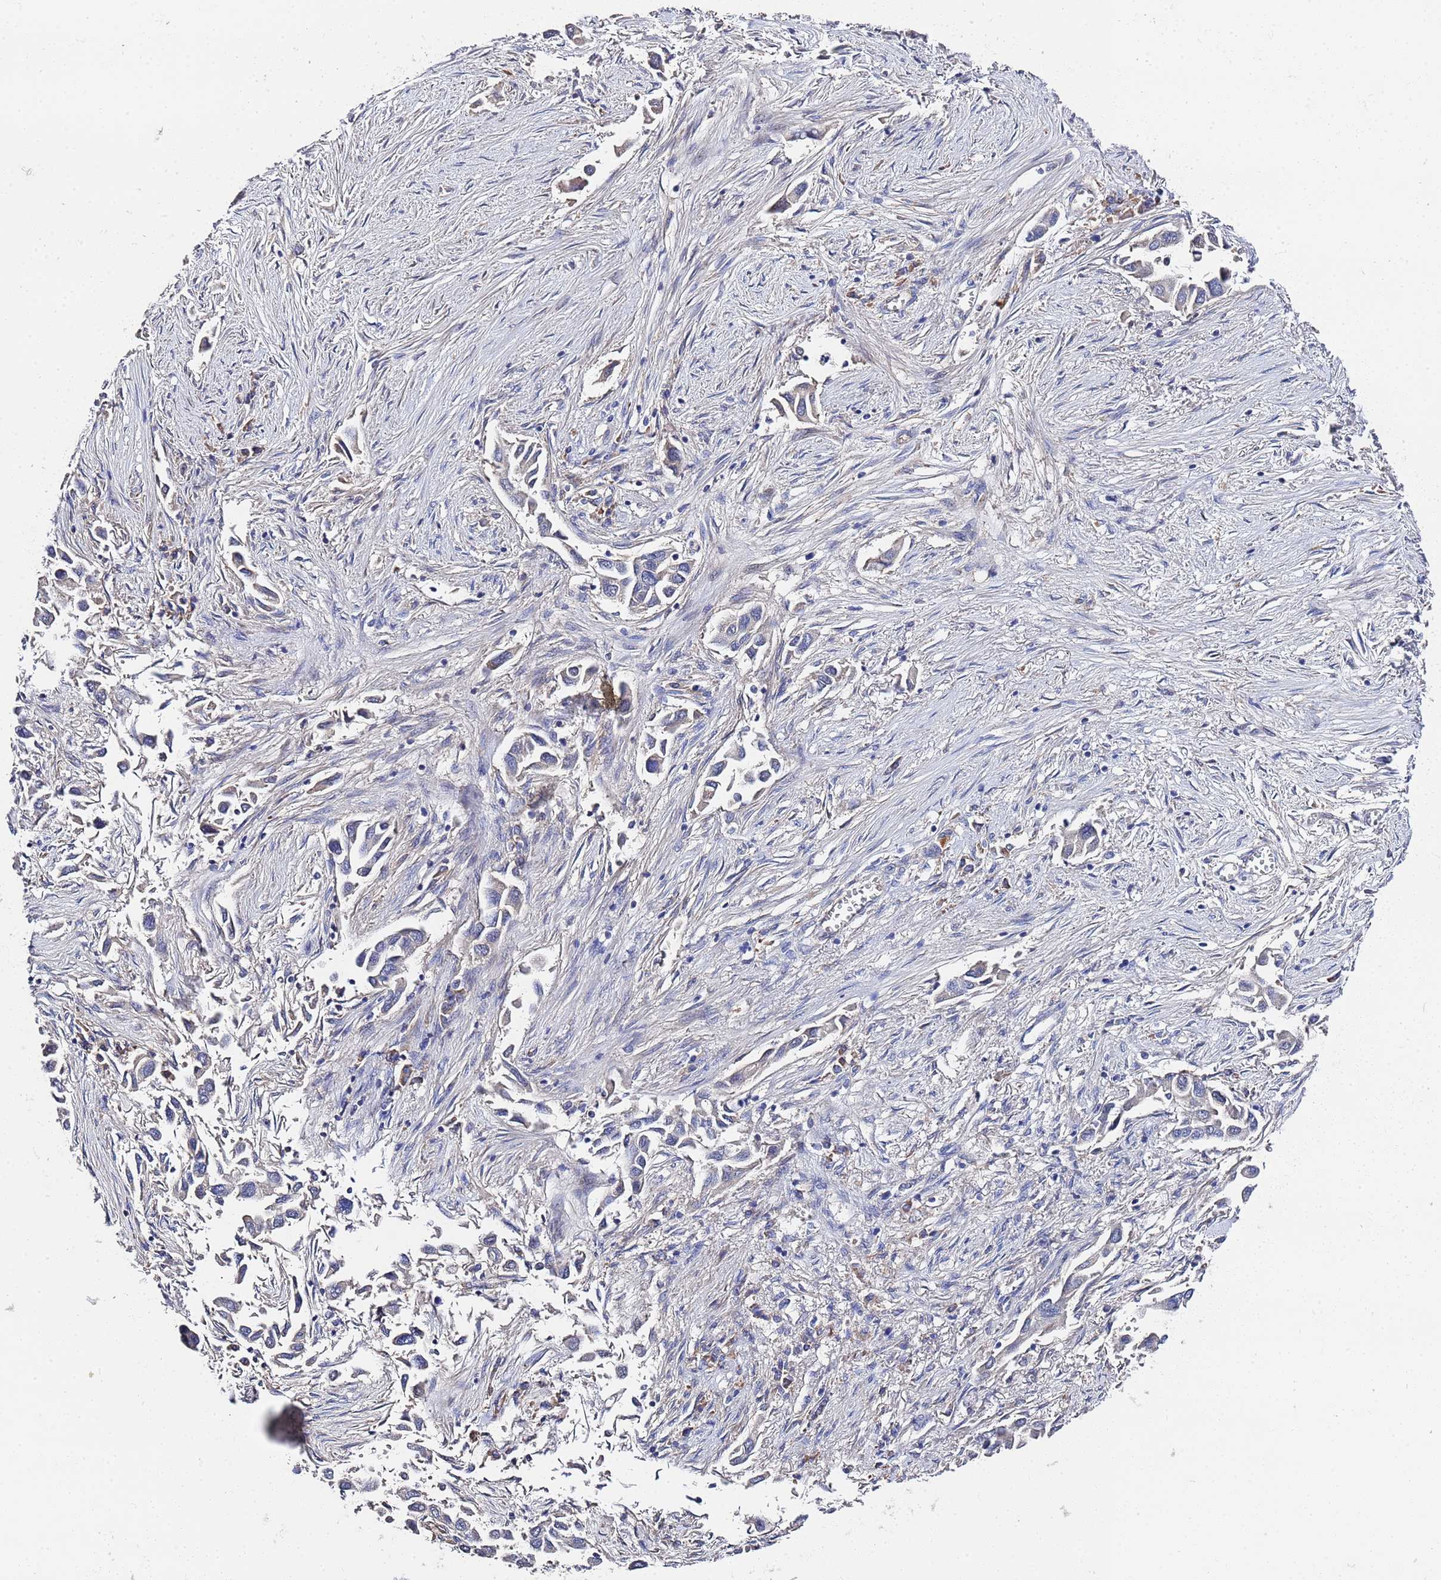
{"staining": {"intensity": "moderate", "quantity": "<25%", "location": "cytoplasmic/membranous"}, "tissue": "lung cancer", "cell_type": "Tumor cells", "image_type": "cancer", "snomed": [{"axis": "morphology", "description": "Adenocarcinoma, NOS"}, {"axis": "topography", "description": "Lung"}], "caption": "Immunohistochemical staining of lung cancer reveals low levels of moderate cytoplasmic/membranous protein positivity in about <25% of tumor cells.", "gene": "TCP10L", "patient": {"sex": "female", "age": 76}}